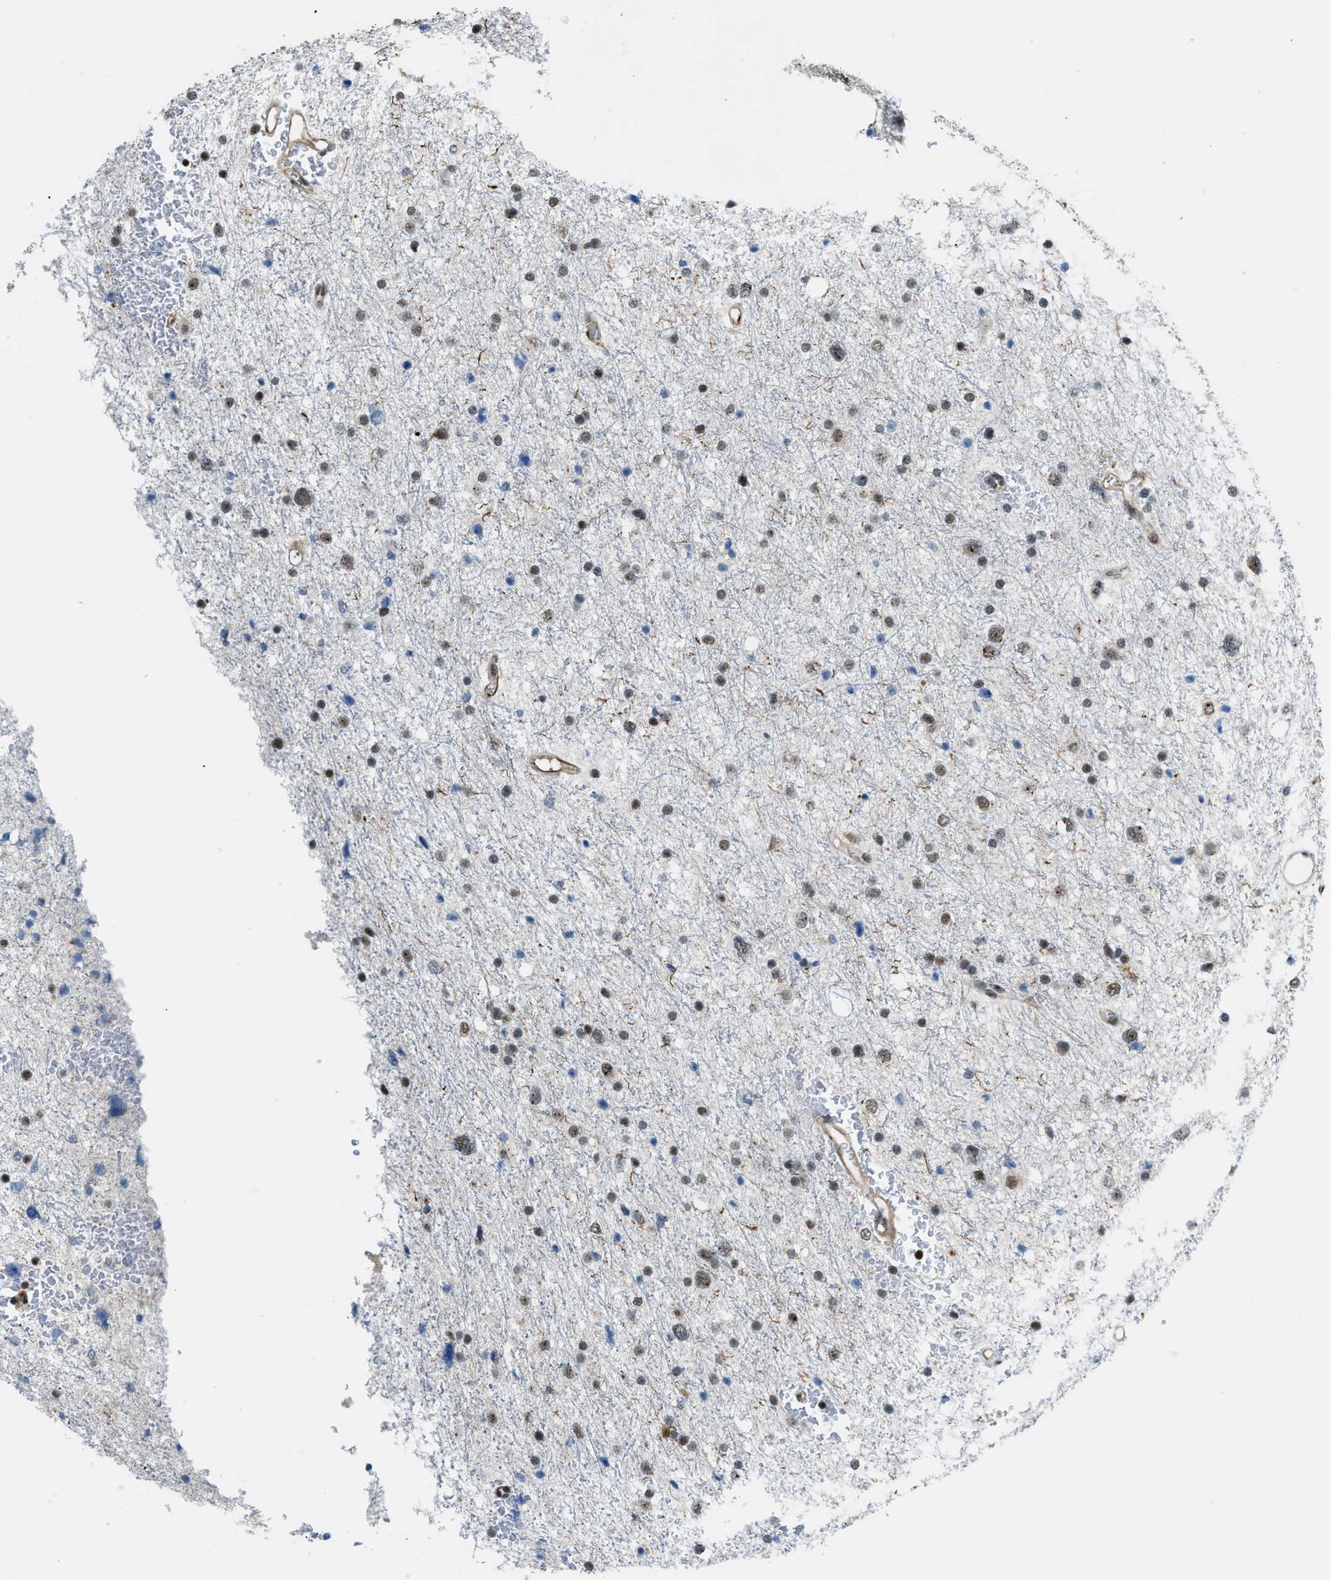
{"staining": {"intensity": "weak", "quantity": ">75%", "location": "nuclear"}, "tissue": "glioma", "cell_type": "Tumor cells", "image_type": "cancer", "snomed": [{"axis": "morphology", "description": "Glioma, malignant, Low grade"}, {"axis": "topography", "description": "Brain"}], "caption": "High-power microscopy captured an immunohistochemistry image of glioma, revealing weak nuclear staining in approximately >75% of tumor cells.", "gene": "E2F1", "patient": {"sex": "female", "age": 37}}